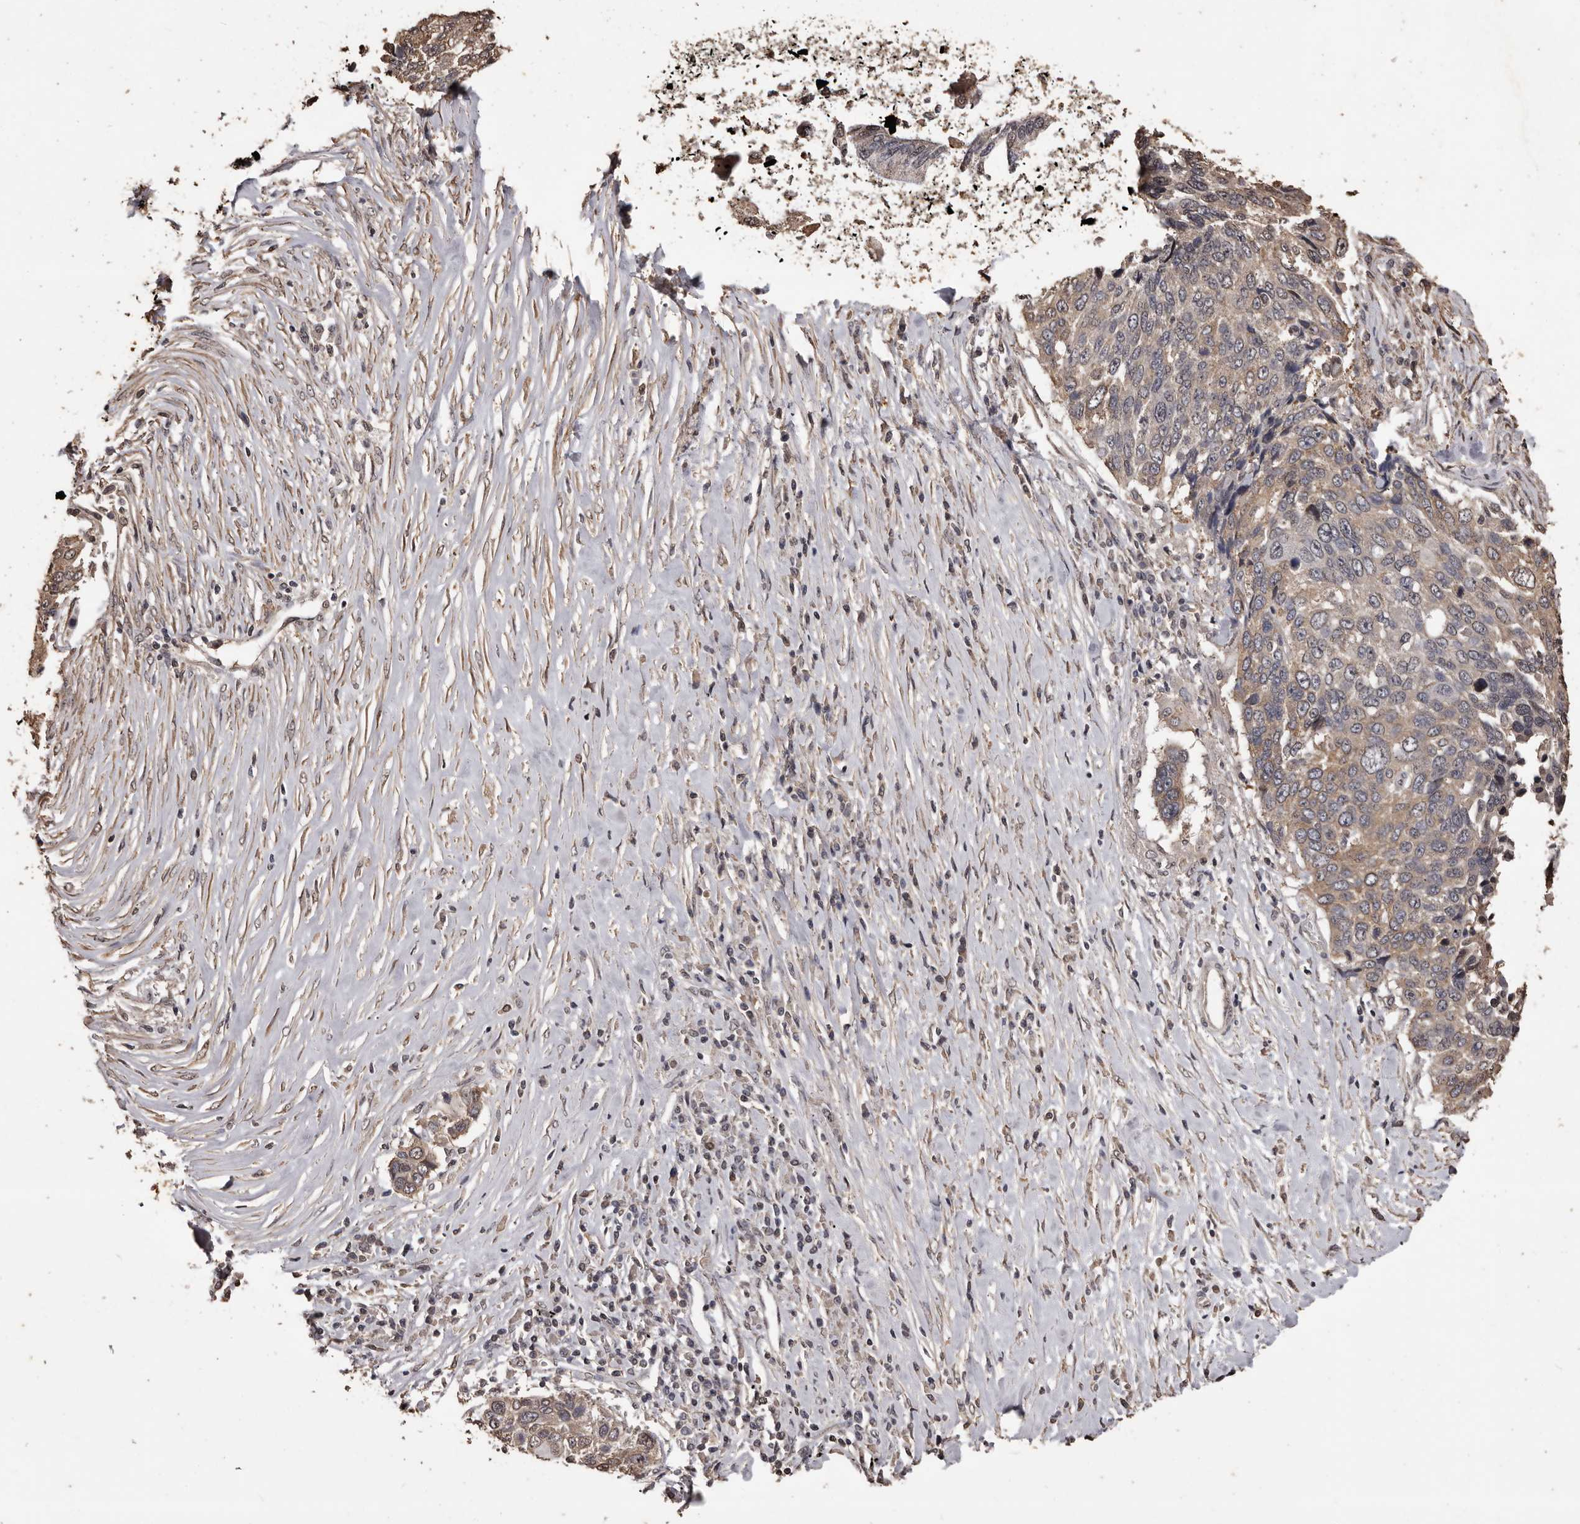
{"staining": {"intensity": "weak", "quantity": ">75%", "location": "cytoplasmic/membranous"}, "tissue": "lung cancer", "cell_type": "Tumor cells", "image_type": "cancer", "snomed": [{"axis": "morphology", "description": "Squamous cell carcinoma, NOS"}, {"axis": "topography", "description": "Lung"}], "caption": "Lung cancer stained with DAB (3,3'-diaminobenzidine) immunohistochemistry (IHC) exhibits low levels of weak cytoplasmic/membranous staining in about >75% of tumor cells.", "gene": "NAV1", "patient": {"sex": "male", "age": 66}}